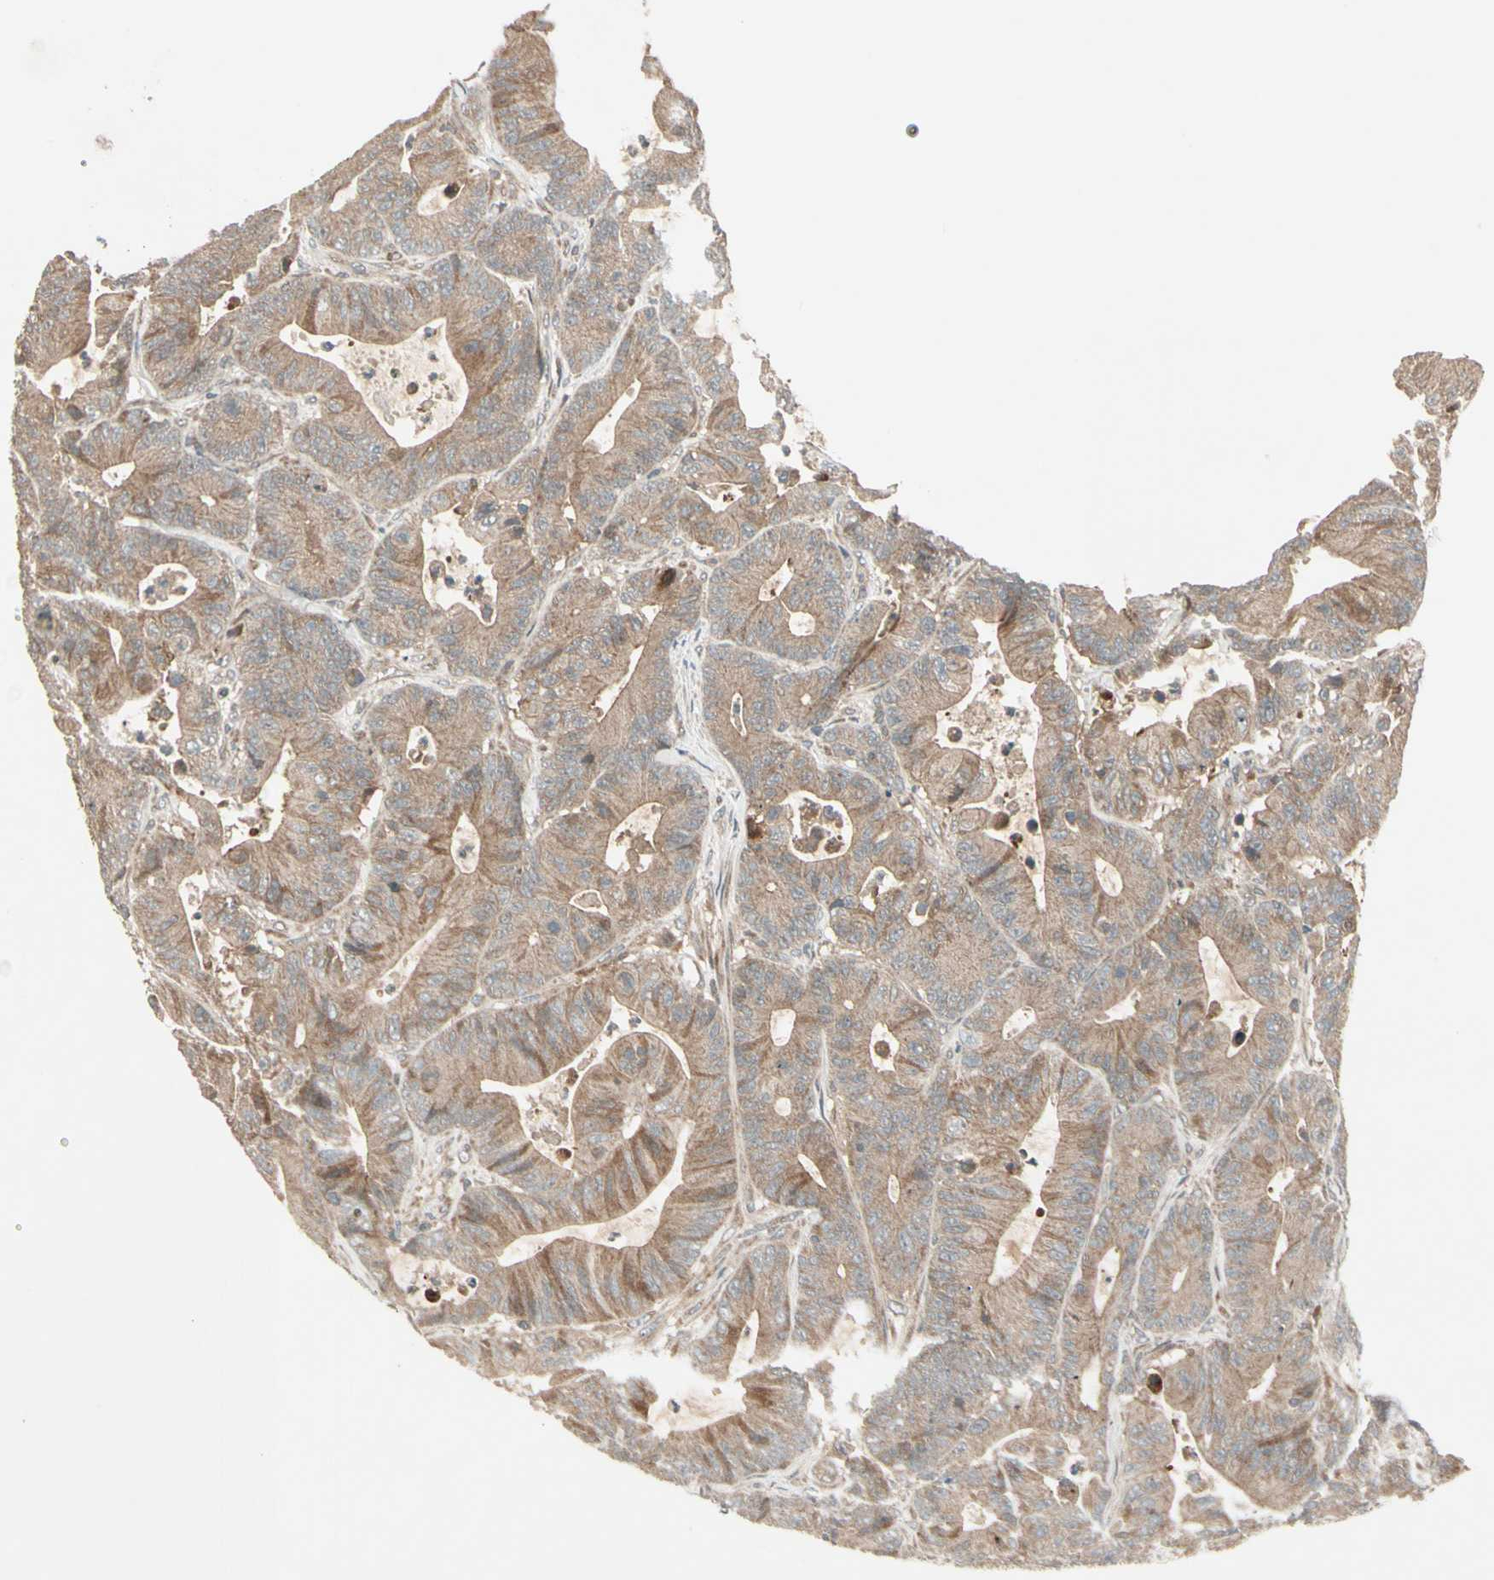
{"staining": {"intensity": "moderate", "quantity": ">75%", "location": "cytoplasmic/membranous"}, "tissue": "colorectal cancer", "cell_type": "Tumor cells", "image_type": "cancer", "snomed": [{"axis": "morphology", "description": "Adenocarcinoma, NOS"}, {"axis": "topography", "description": "Colon"}], "caption": "This histopathology image displays immunohistochemistry staining of colorectal cancer (adenocarcinoma), with medium moderate cytoplasmic/membranous staining in approximately >75% of tumor cells.", "gene": "ACVR1C", "patient": {"sex": "female", "age": 84}}